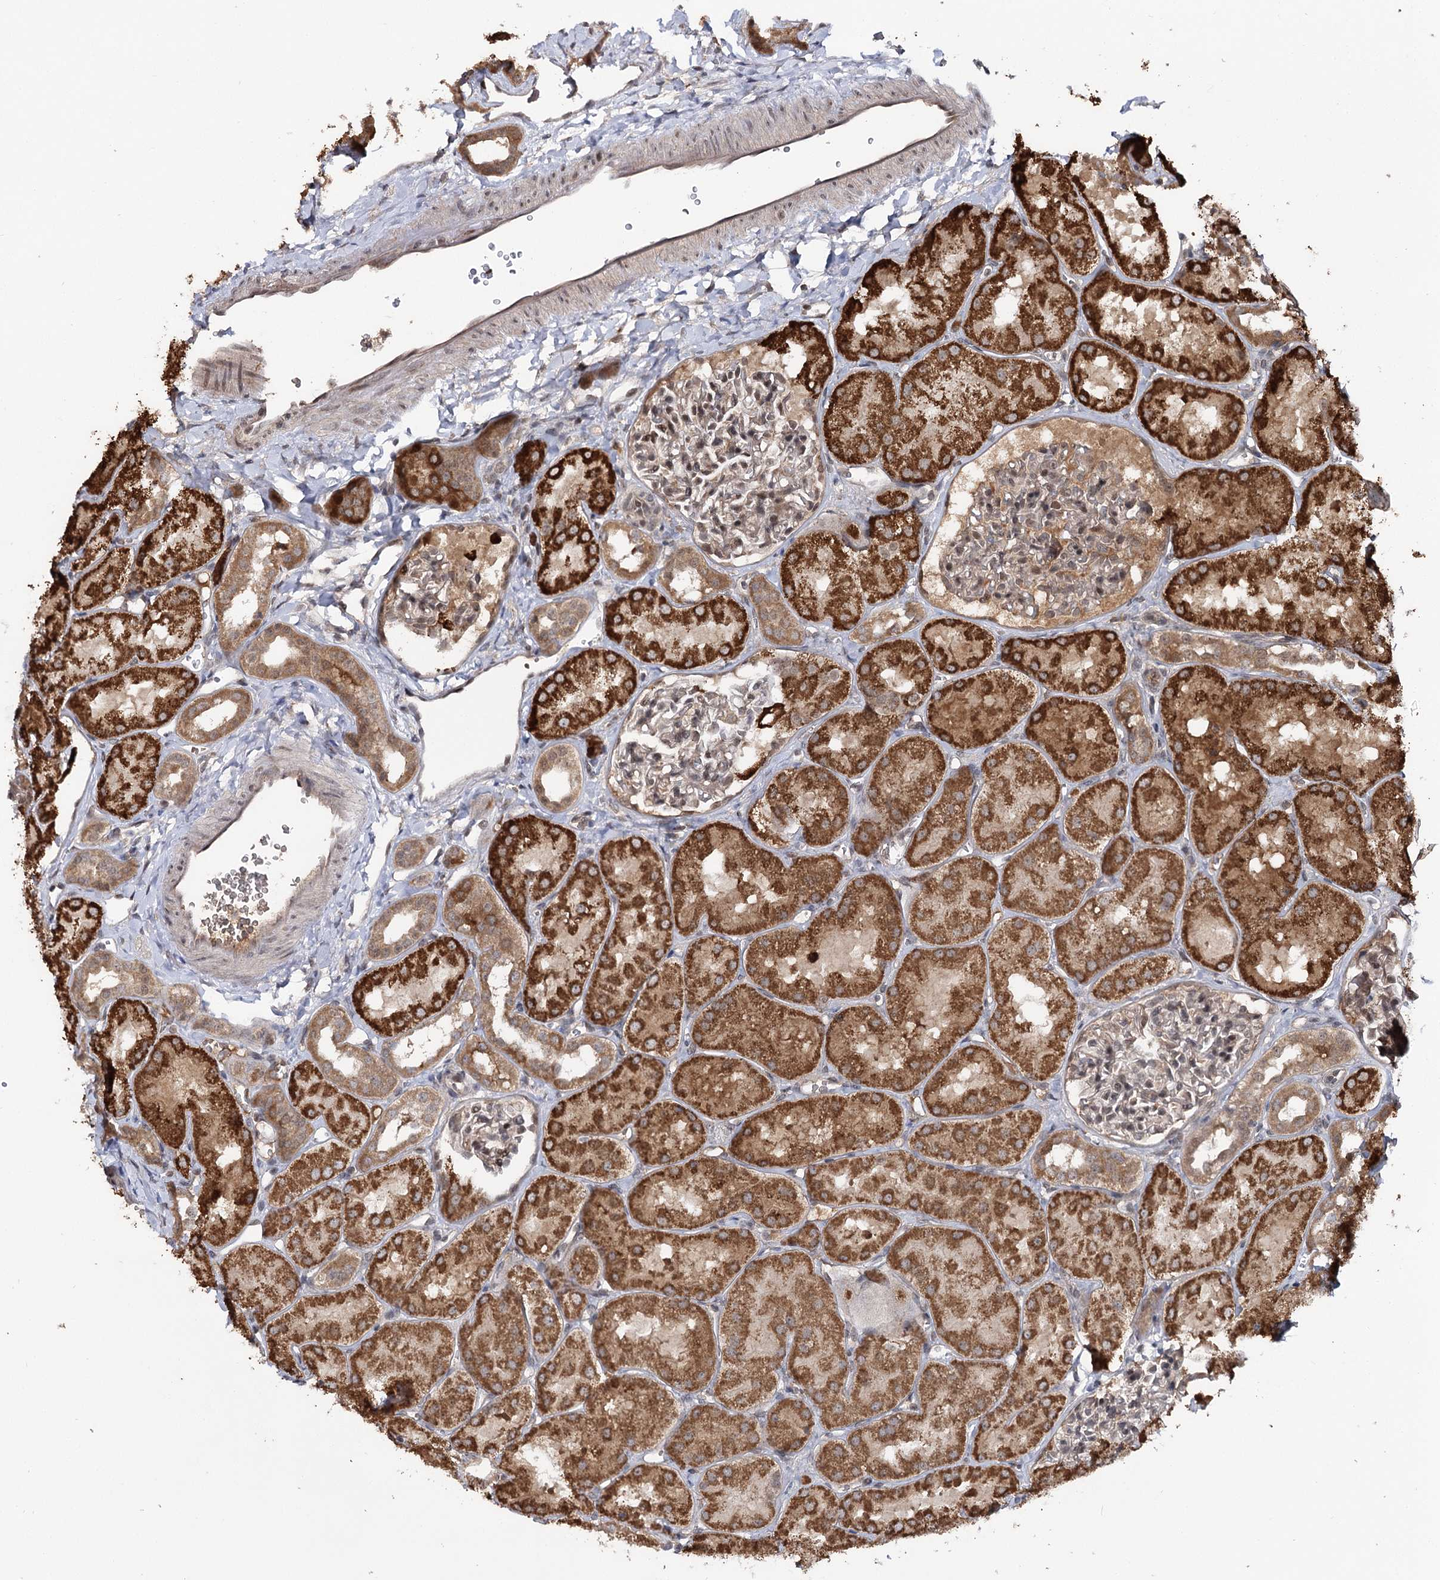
{"staining": {"intensity": "weak", "quantity": "<25%", "location": "cytoplasmic/membranous"}, "tissue": "kidney", "cell_type": "Cells in glomeruli", "image_type": "normal", "snomed": [{"axis": "morphology", "description": "Normal tissue, NOS"}, {"axis": "topography", "description": "Kidney"}, {"axis": "topography", "description": "Urinary bladder"}], "caption": "IHC image of unremarkable kidney: human kidney stained with DAB exhibits no significant protein staining in cells in glomeruli. (DAB immunohistochemistry (IHC) with hematoxylin counter stain).", "gene": "MSANTD2", "patient": {"sex": "male", "age": 16}}